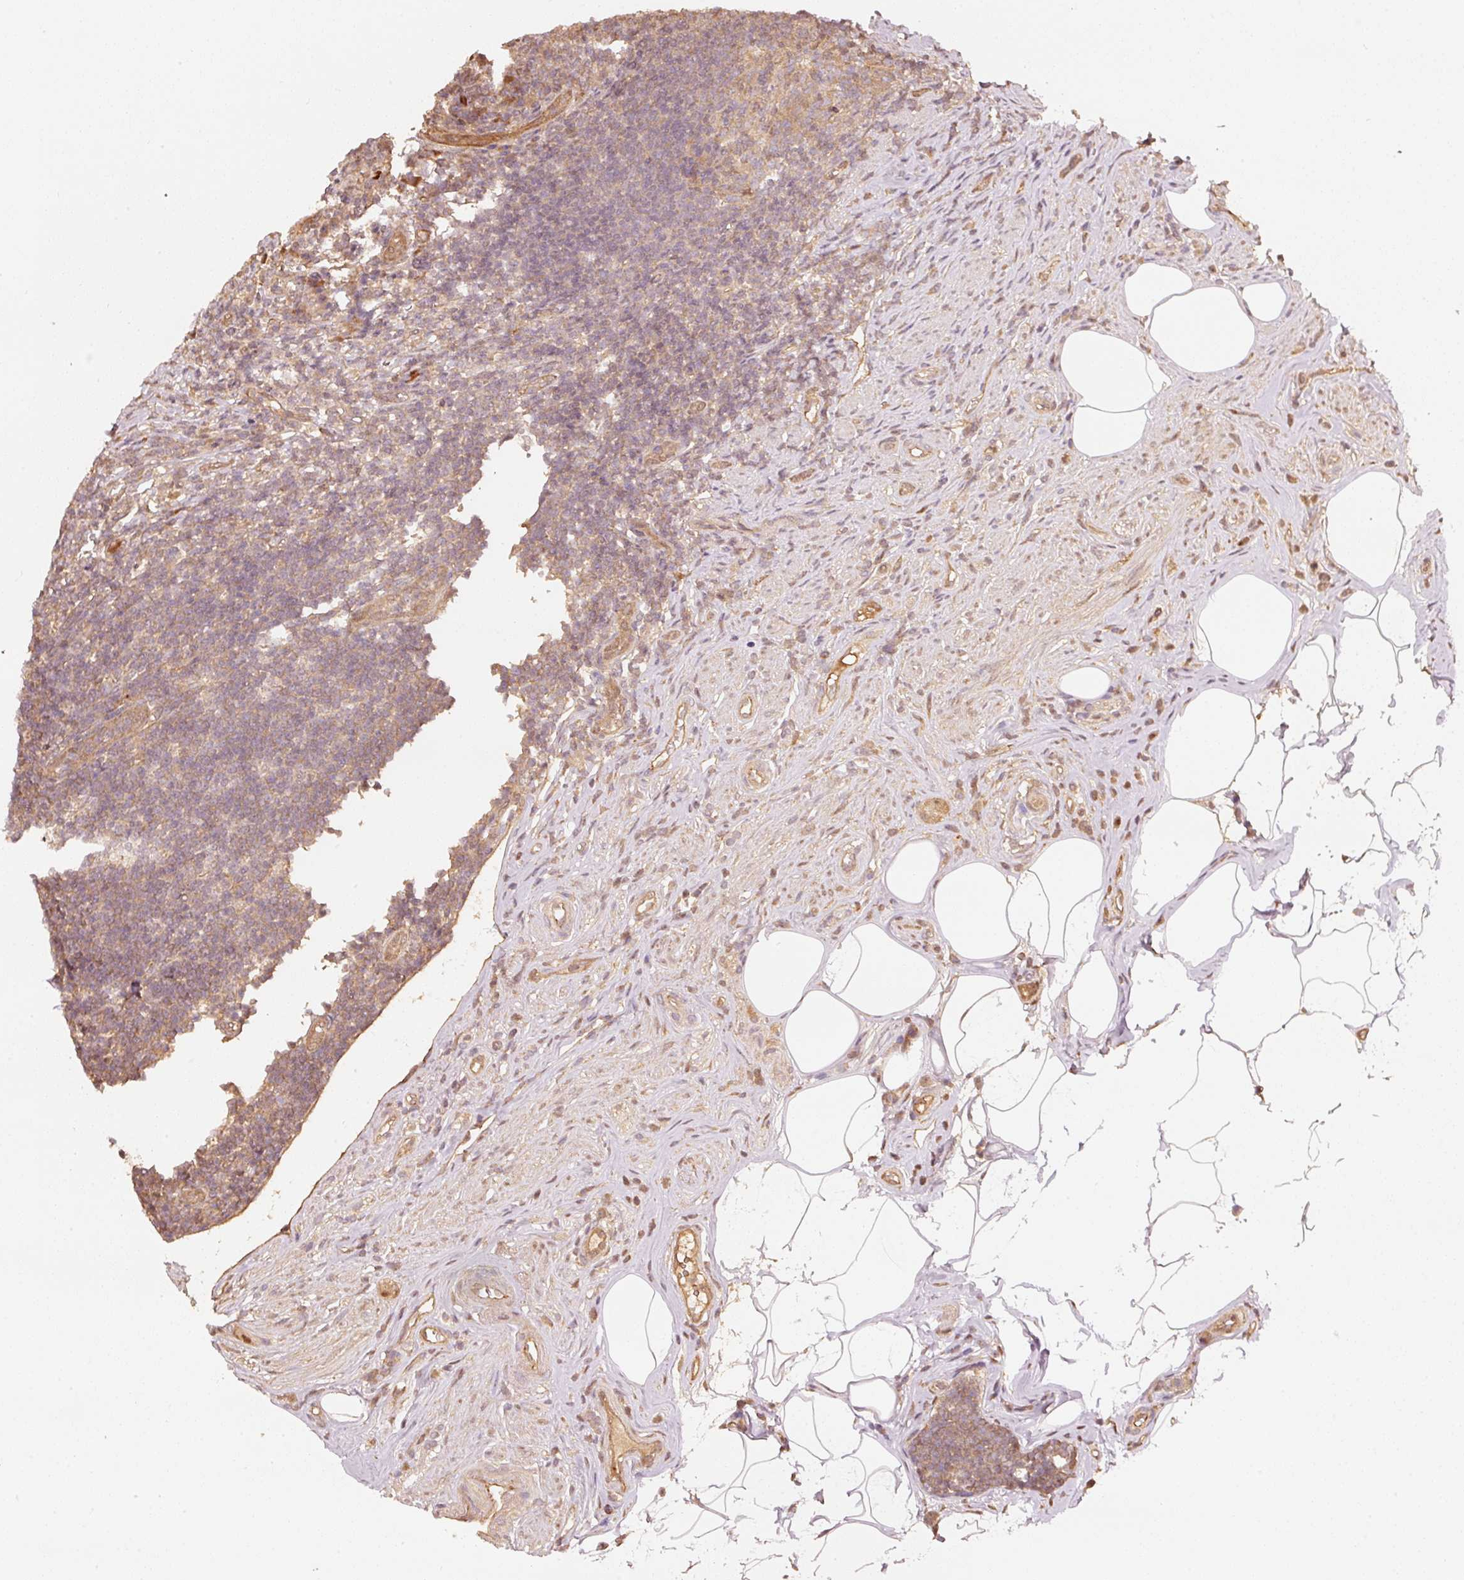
{"staining": {"intensity": "moderate", "quantity": ">75%", "location": "cytoplasmic/membranous,nuclear"}, "tissue": "appendix", "cell_type": "Glandular cells", "image_type": "normal", "snomed": [{"axis": "morphology", "description": "Normal tissue, NOS"}, {"axis": "topography", "description": "Appendix"}], "caption": "This photomicrograph demonstrates immunohistochemistry staining of benign appendix, with medium moderate cytoplasmic/membranous,nuclear expression in approximately >75% of glandular cells.", "gene": "STAU1", "patient": {"sex": "female", "age": 56}}